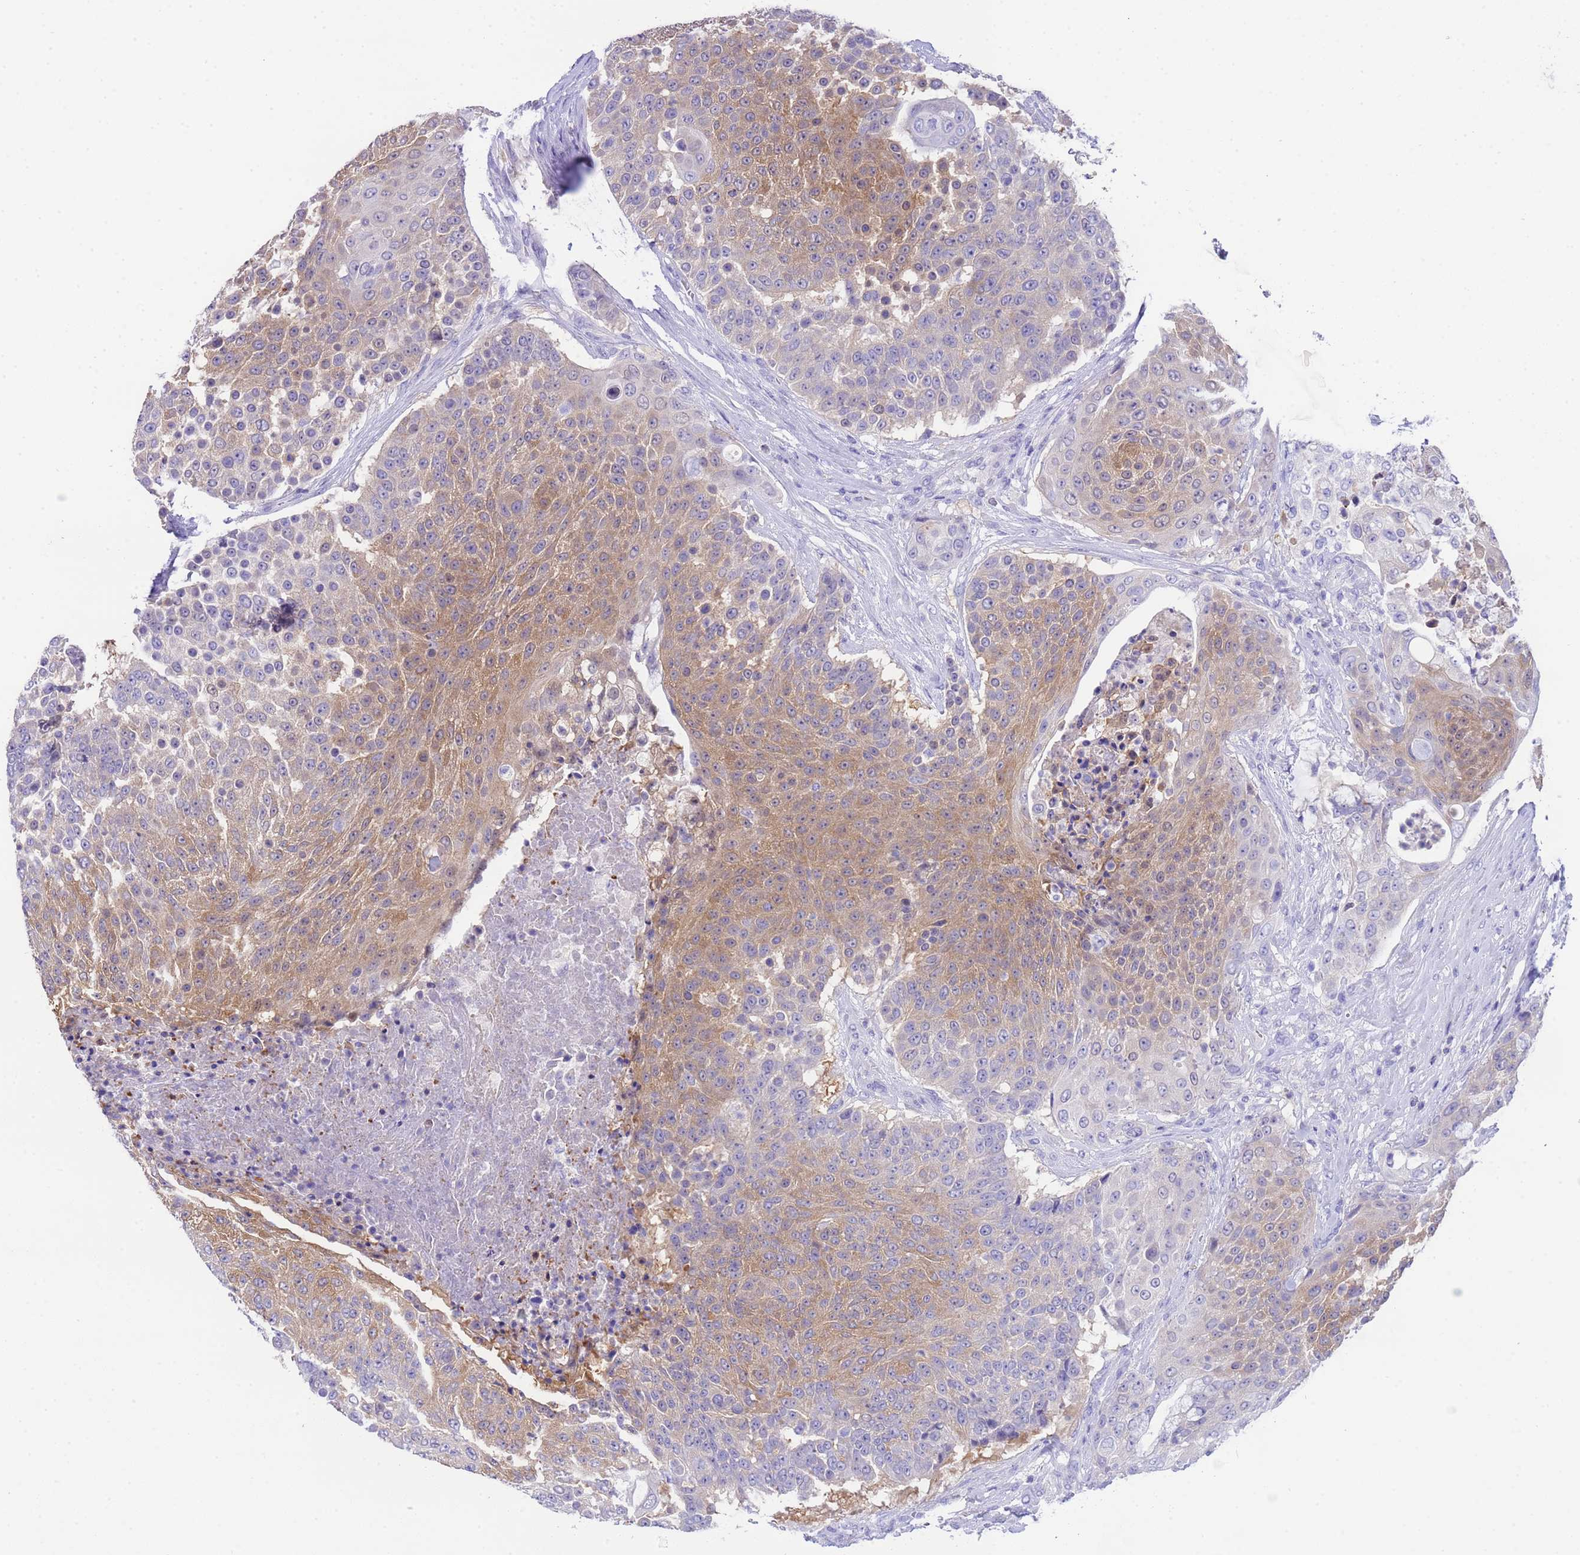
{"staining": {"intensity": "moderate", "quantity": "25%-75%", "location": "cytoplasmic/membranous"}, "tissue": "urothelial cancer", "cell_type": "Tumor cells", "image_type": "cancer", "snomed": [{"axis": "morphology", "description": "Urothelial carcinoma, High grade"}, {"axis": "topography", "description": "Urinary bladder"}], "caption": "IHC photomicrograph of human urothelial cancer stained for a protein (brown), which shows medium levels of moderate cytoplasmic/membranous staining in about 25%-75% of tumor cells.", "gene": "USP38", "patient": {"sex": "female", "age": 63}}